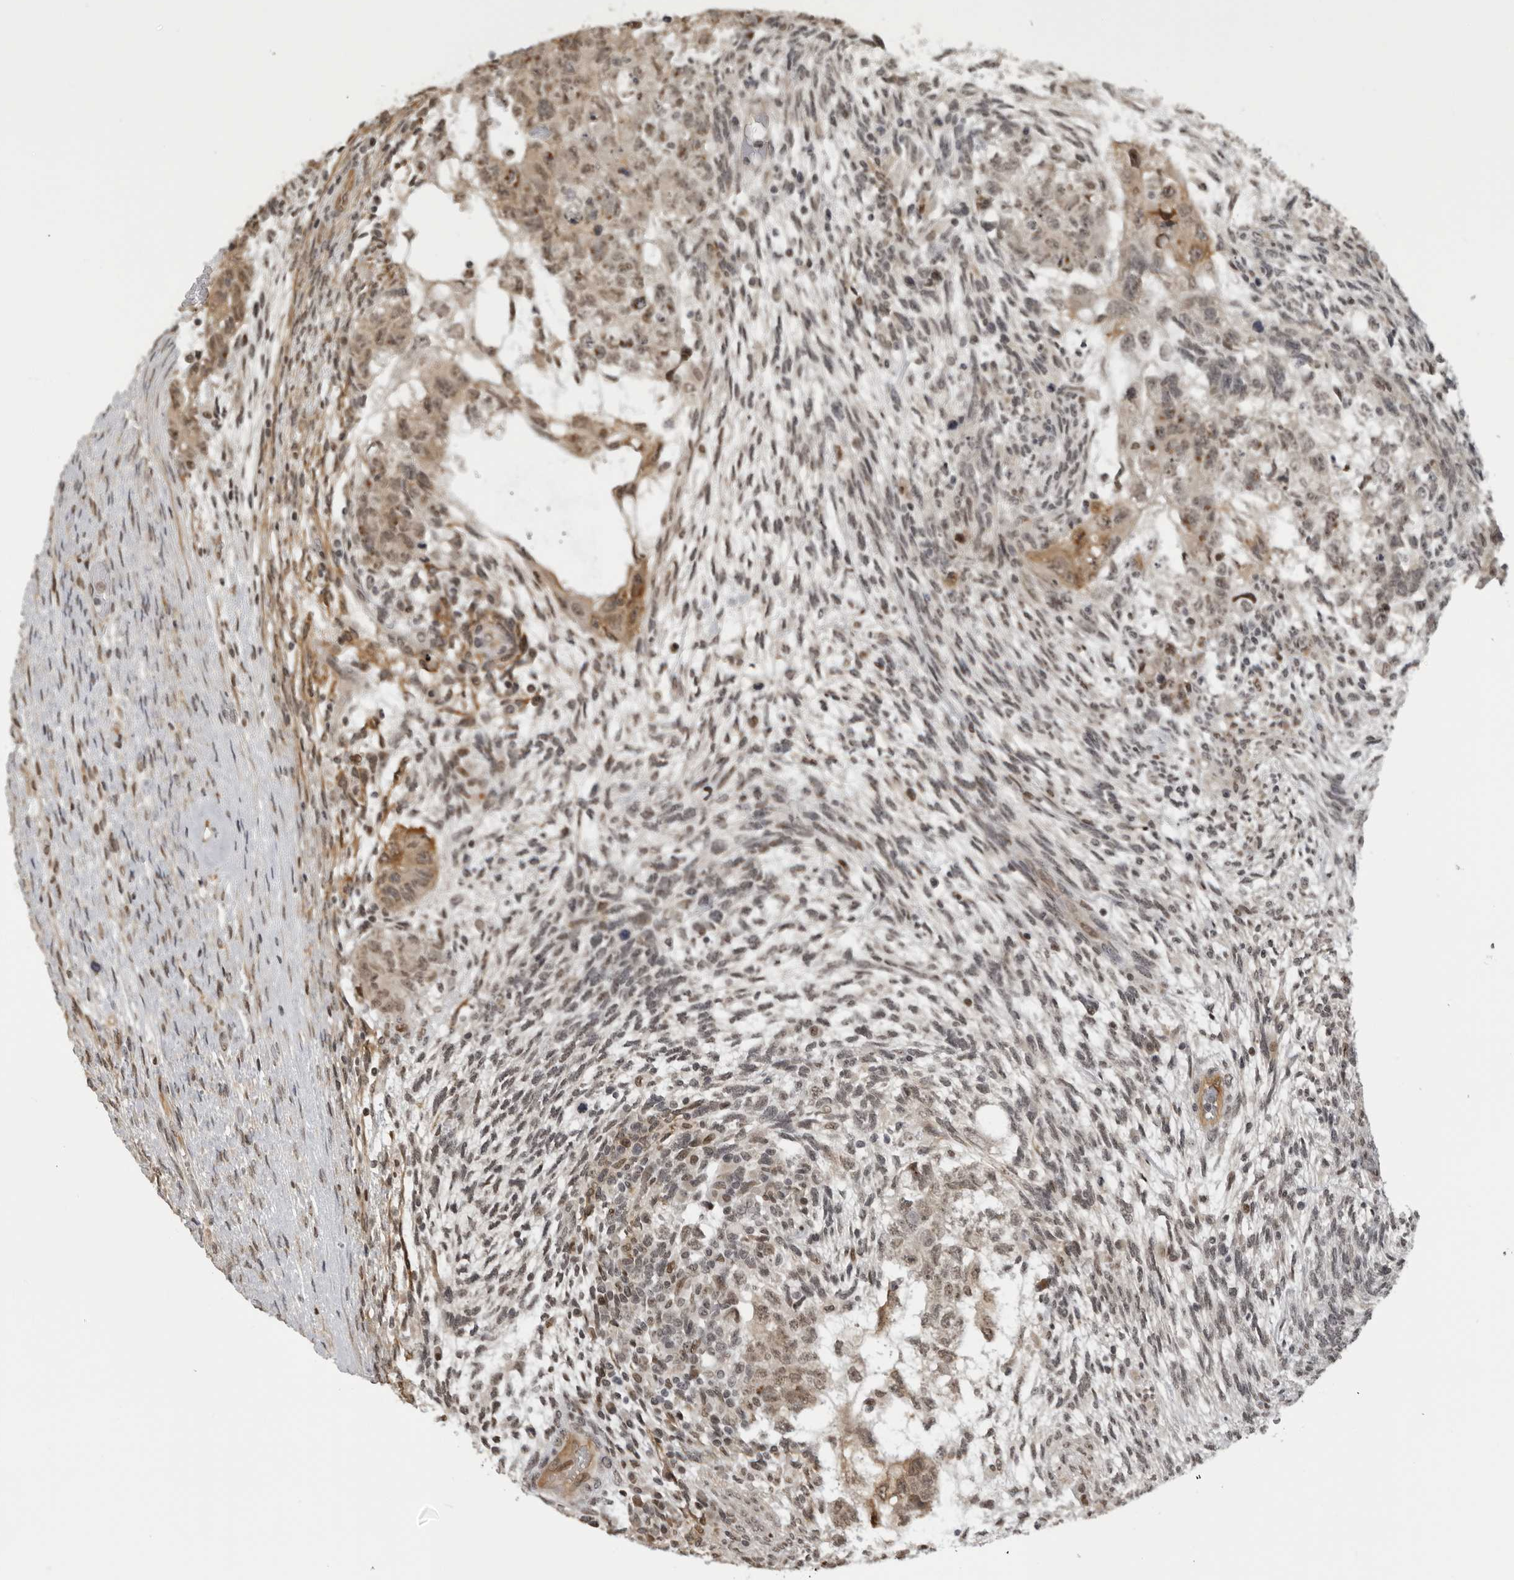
{"staining": {"intensity": "moderate", "quantity": ">75%", "location": "cytoplasmic/membranous,nuclear"}, "tissue": "testis cancer", "cell_type": "Tumor cells", "image_type": "cancer", "snomed": [{"axis": "morphology", "description": "Normal tissue, NOS"}, {"axis": "morphology", "description": "Carcinoma, Embryonal, NOS"}, {"axis": "topography", "description": "Testis"}], "caption": "Embryonal carcinoma (testis) stained for a protein exhibits moderate cytoplasmic/membranous and nuclear positivity in tumor cells.", "gene": "MAF", "patient": {"sex": "male", "age": 36}}